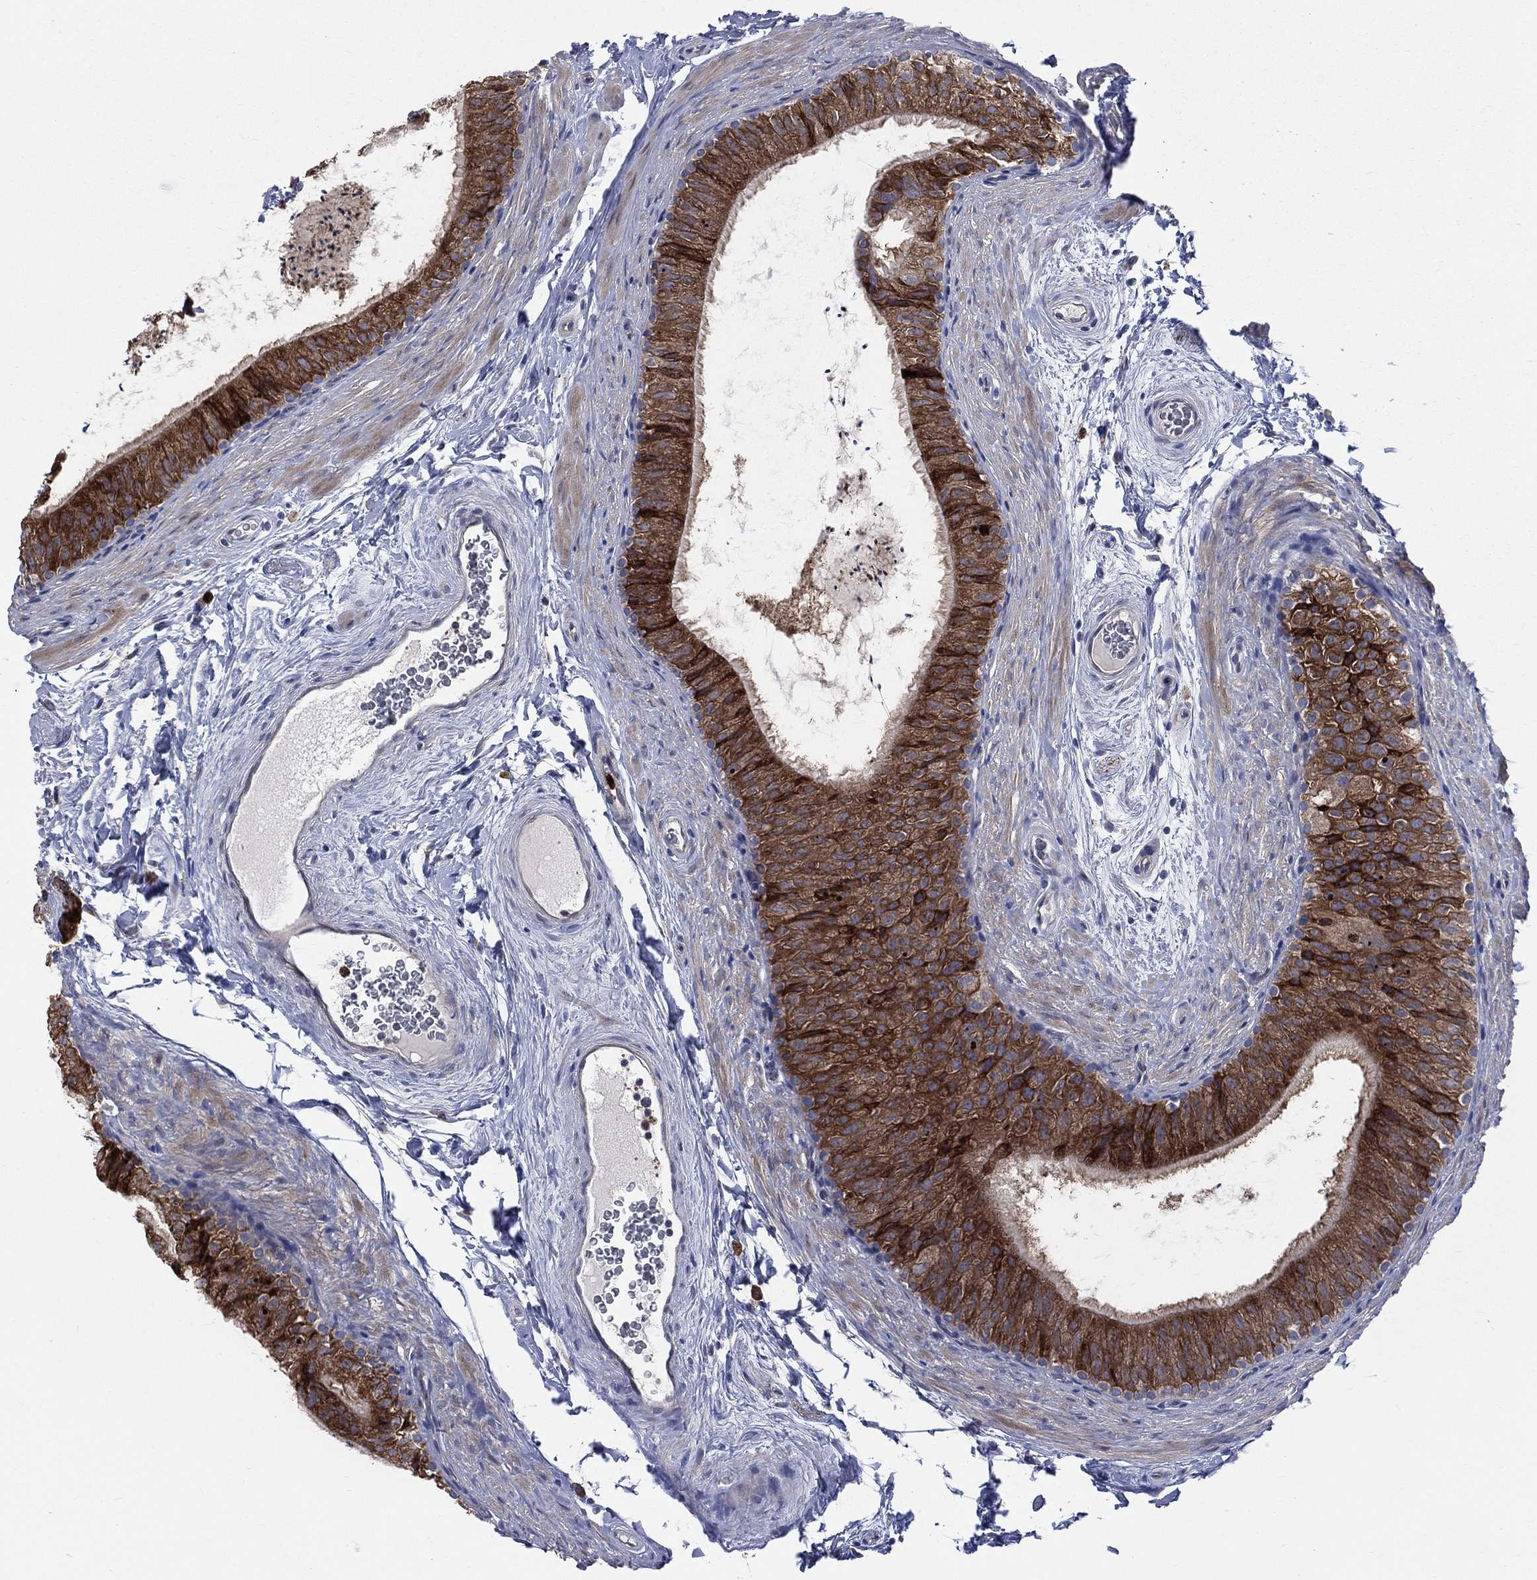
{"staining": {"intensity": "strong", "quantity": ">75%", "location": "cytoplasmic/membranous"}, "tissue": "epididymis", "cell_type": "Glandular cells", "image_type": "normal", "snomed": [{"axis": "morphology", "description": "Normal tissue, NOS"}, {"axis": "topography", "description": "Epididymis"}], "caption": "Normal epididymis exhibits strong cytoplasmic/membranous positivity in approximately >75% of glandular cells, visualized by immunohistochemistry.", "gene": "CCDC159", "patient": {"sex": "male", "age": 34}}